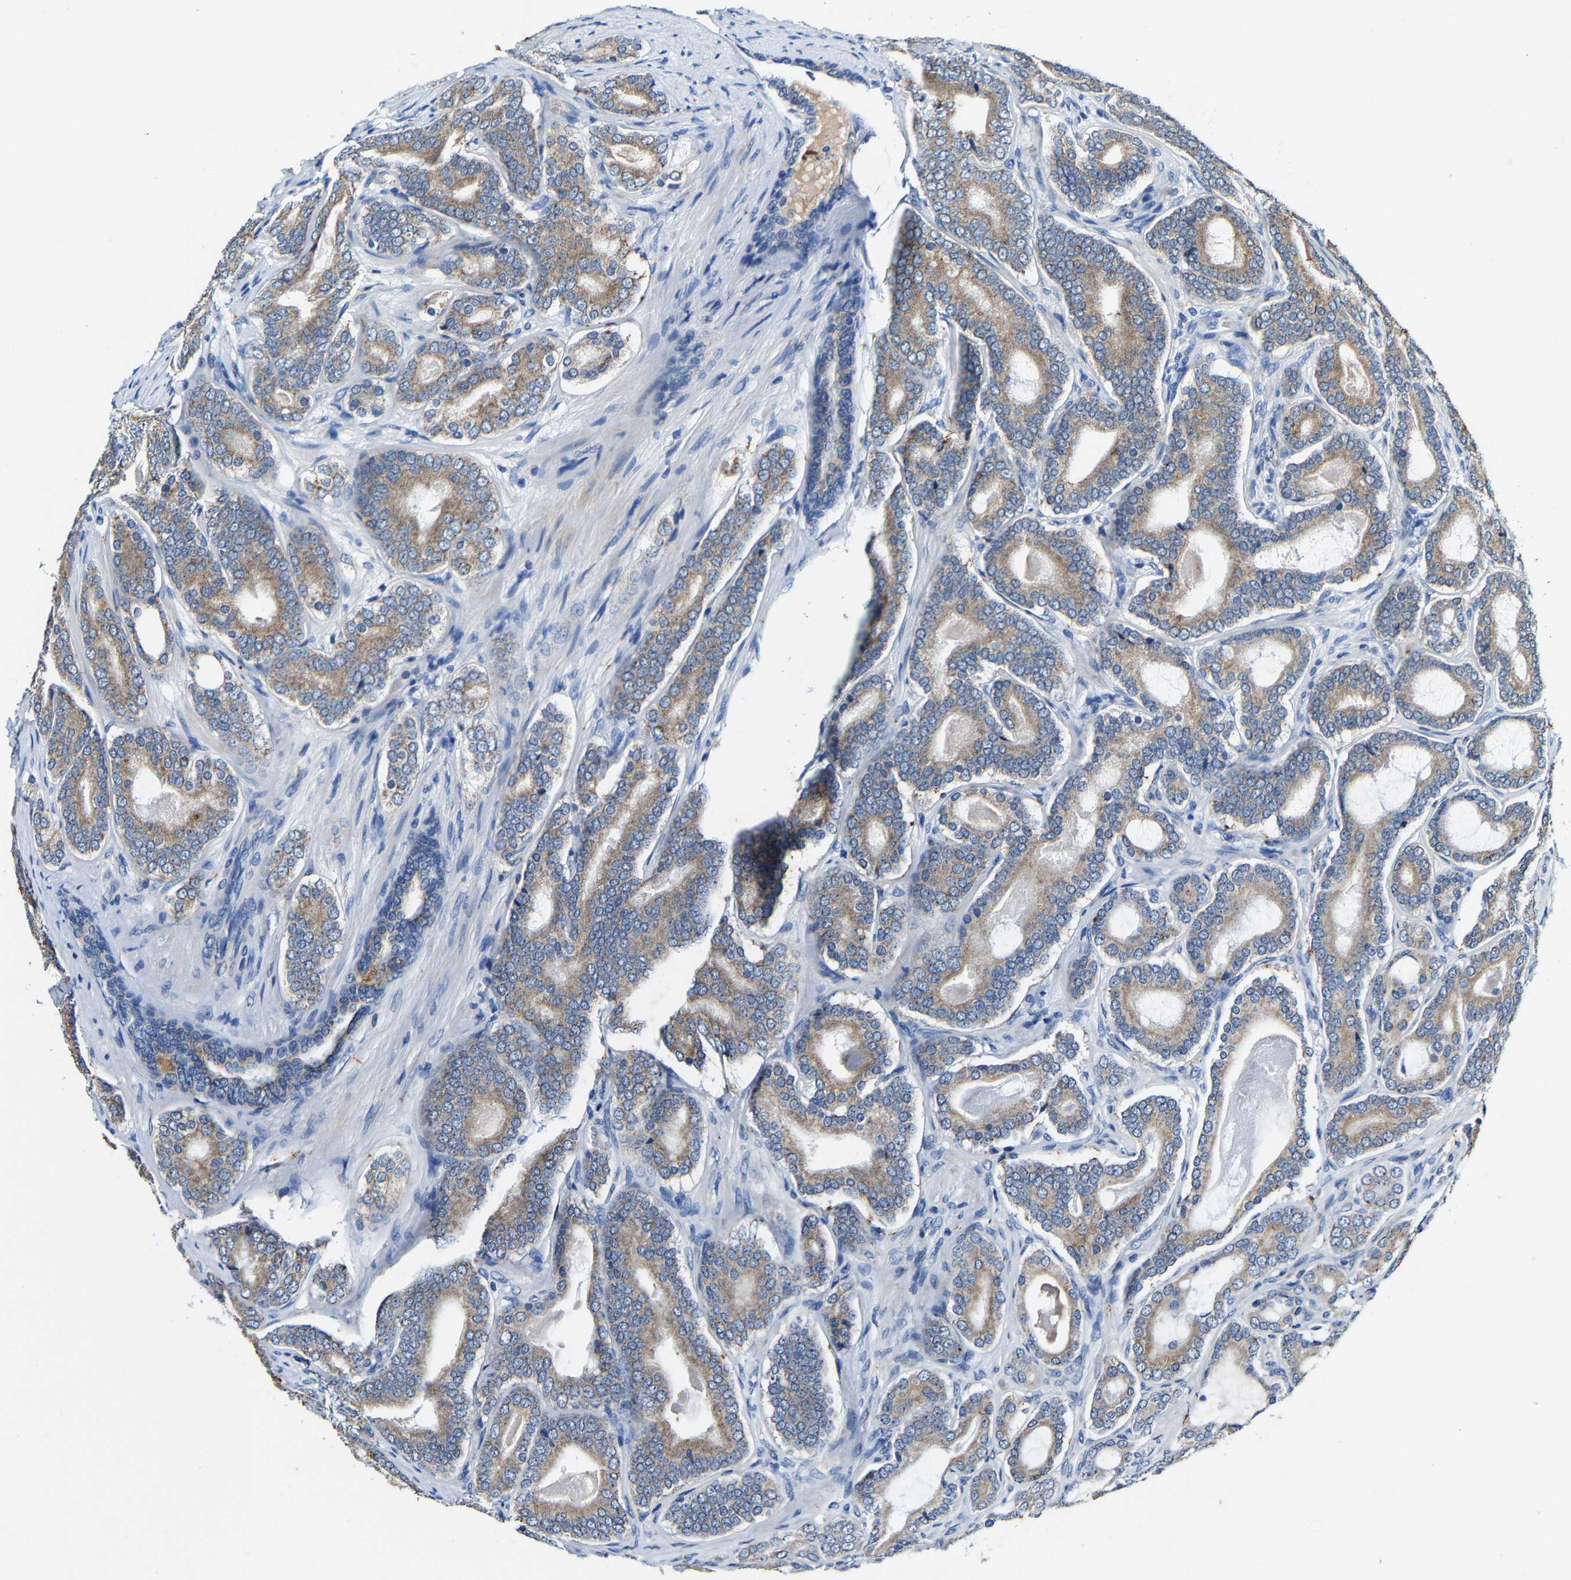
{"staining": {"intensity": "moderate", "quantity": ">75%", "location": "cytoplasmic/membranous"}, "tissue": "prostate cancer", "cell_type": "Tumor cells", "image_type": "cancer", "snomed": [{"axis": "morphology", "description": "Adenocarcinoma, High grade"}, {"axis": "topography", "description": "Prostate"}], "caption": "A high-resolution micrograph shows IHC staining of prostate cancer (high-grade adenocarcinoma), which displays moderate cytoplasmic/membranous staining in approximately >75% of tumor cells.", "gene": "SLC25A25", "patient": {"sex": "male", "age": 60}}